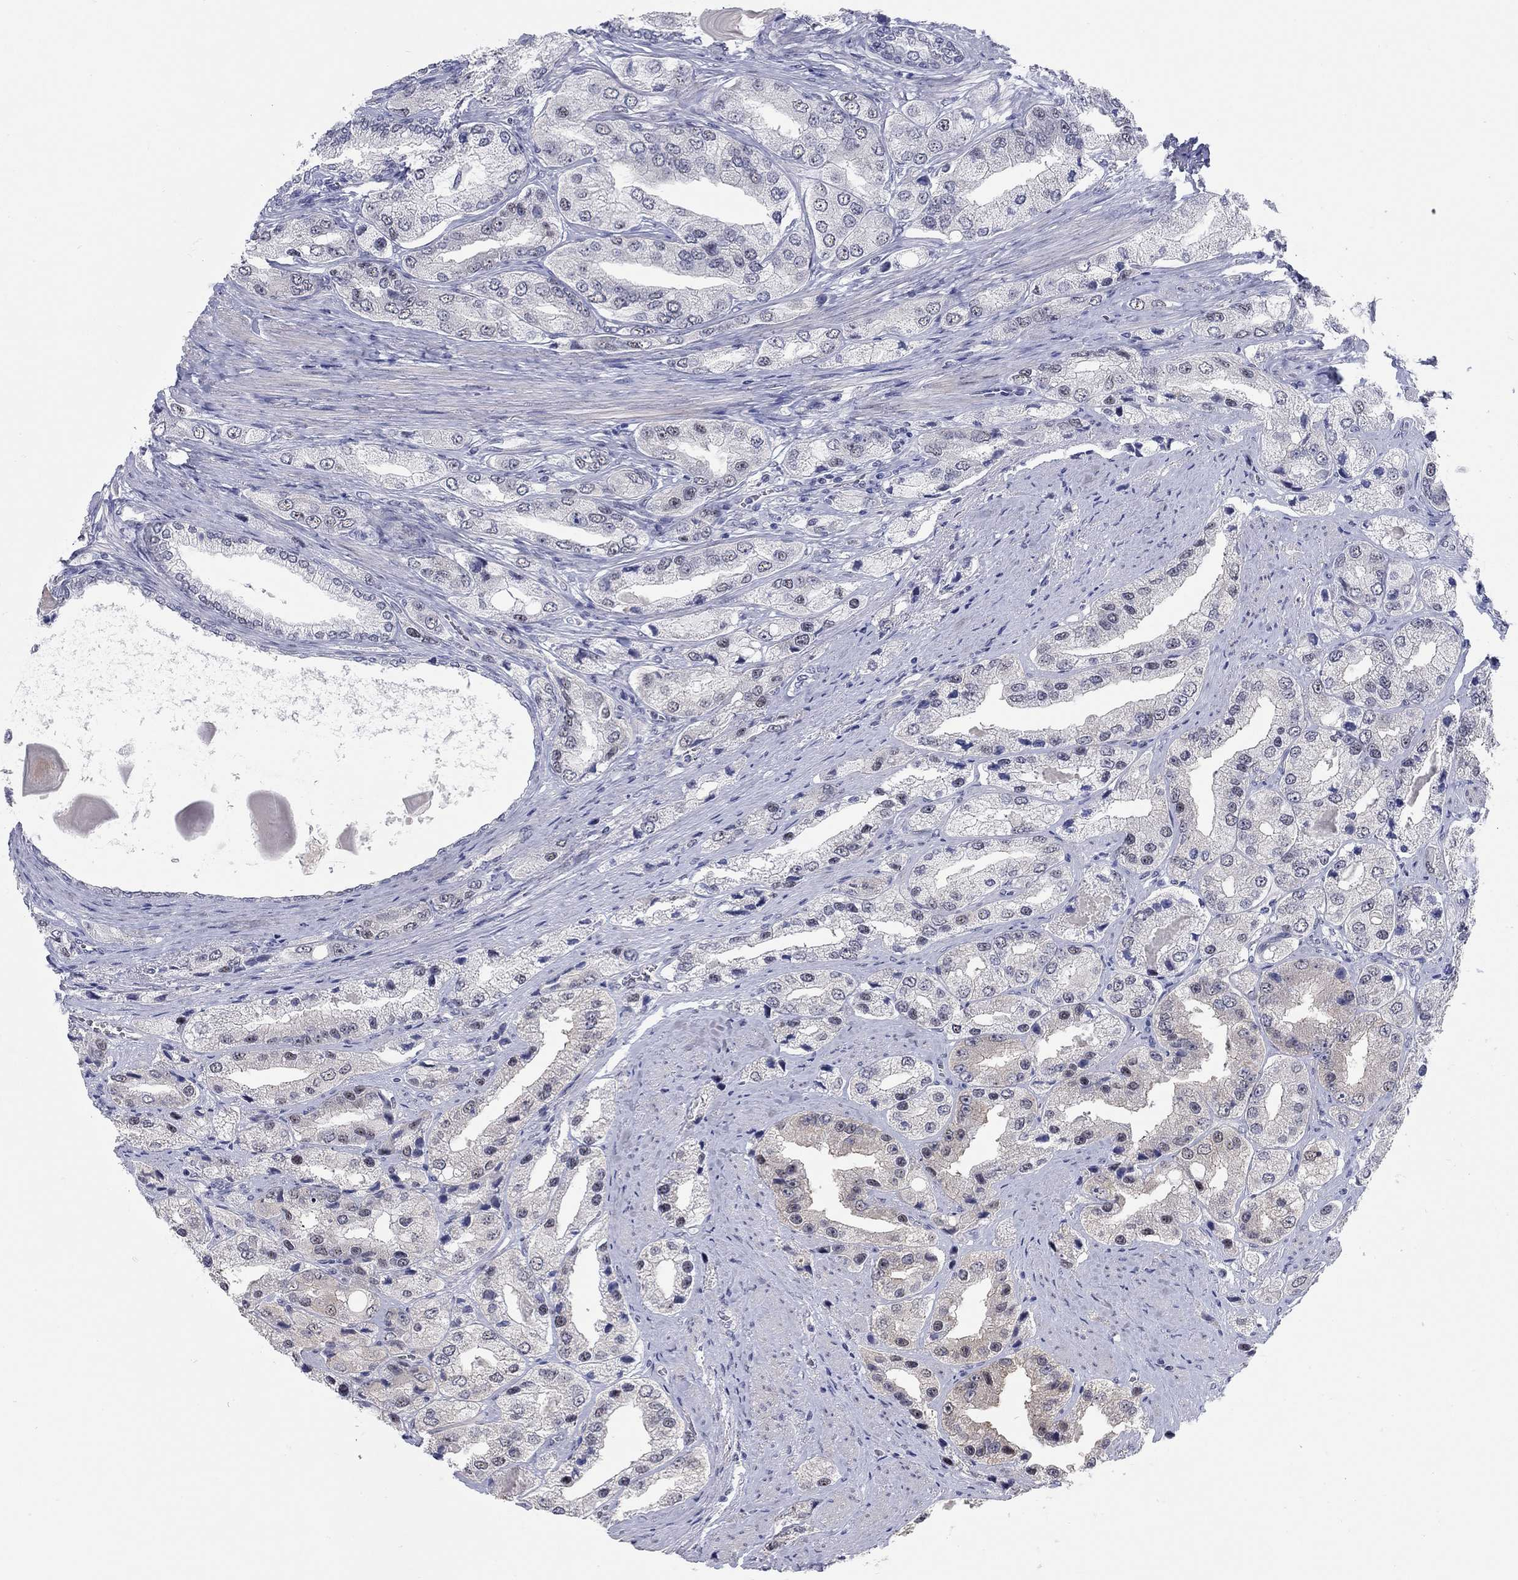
{"staining": {"intensity": "negative", "quantity": "none", "location": "none"}, "tissue": "prostate cancer", "cell_type": "Tumor cells", "image_type": "cancer", "snomed": [{"axis": "morphology", "description": "Adenocarcinoma, Low grade"}, {"axis": "topography", "description": "Prostate"}], "caption": "Micrograph shows no protein expression in tumor cells of prostate cancer tissue.", "gene": "WASF3", "patient": {"sex": "male", "age": 69}}